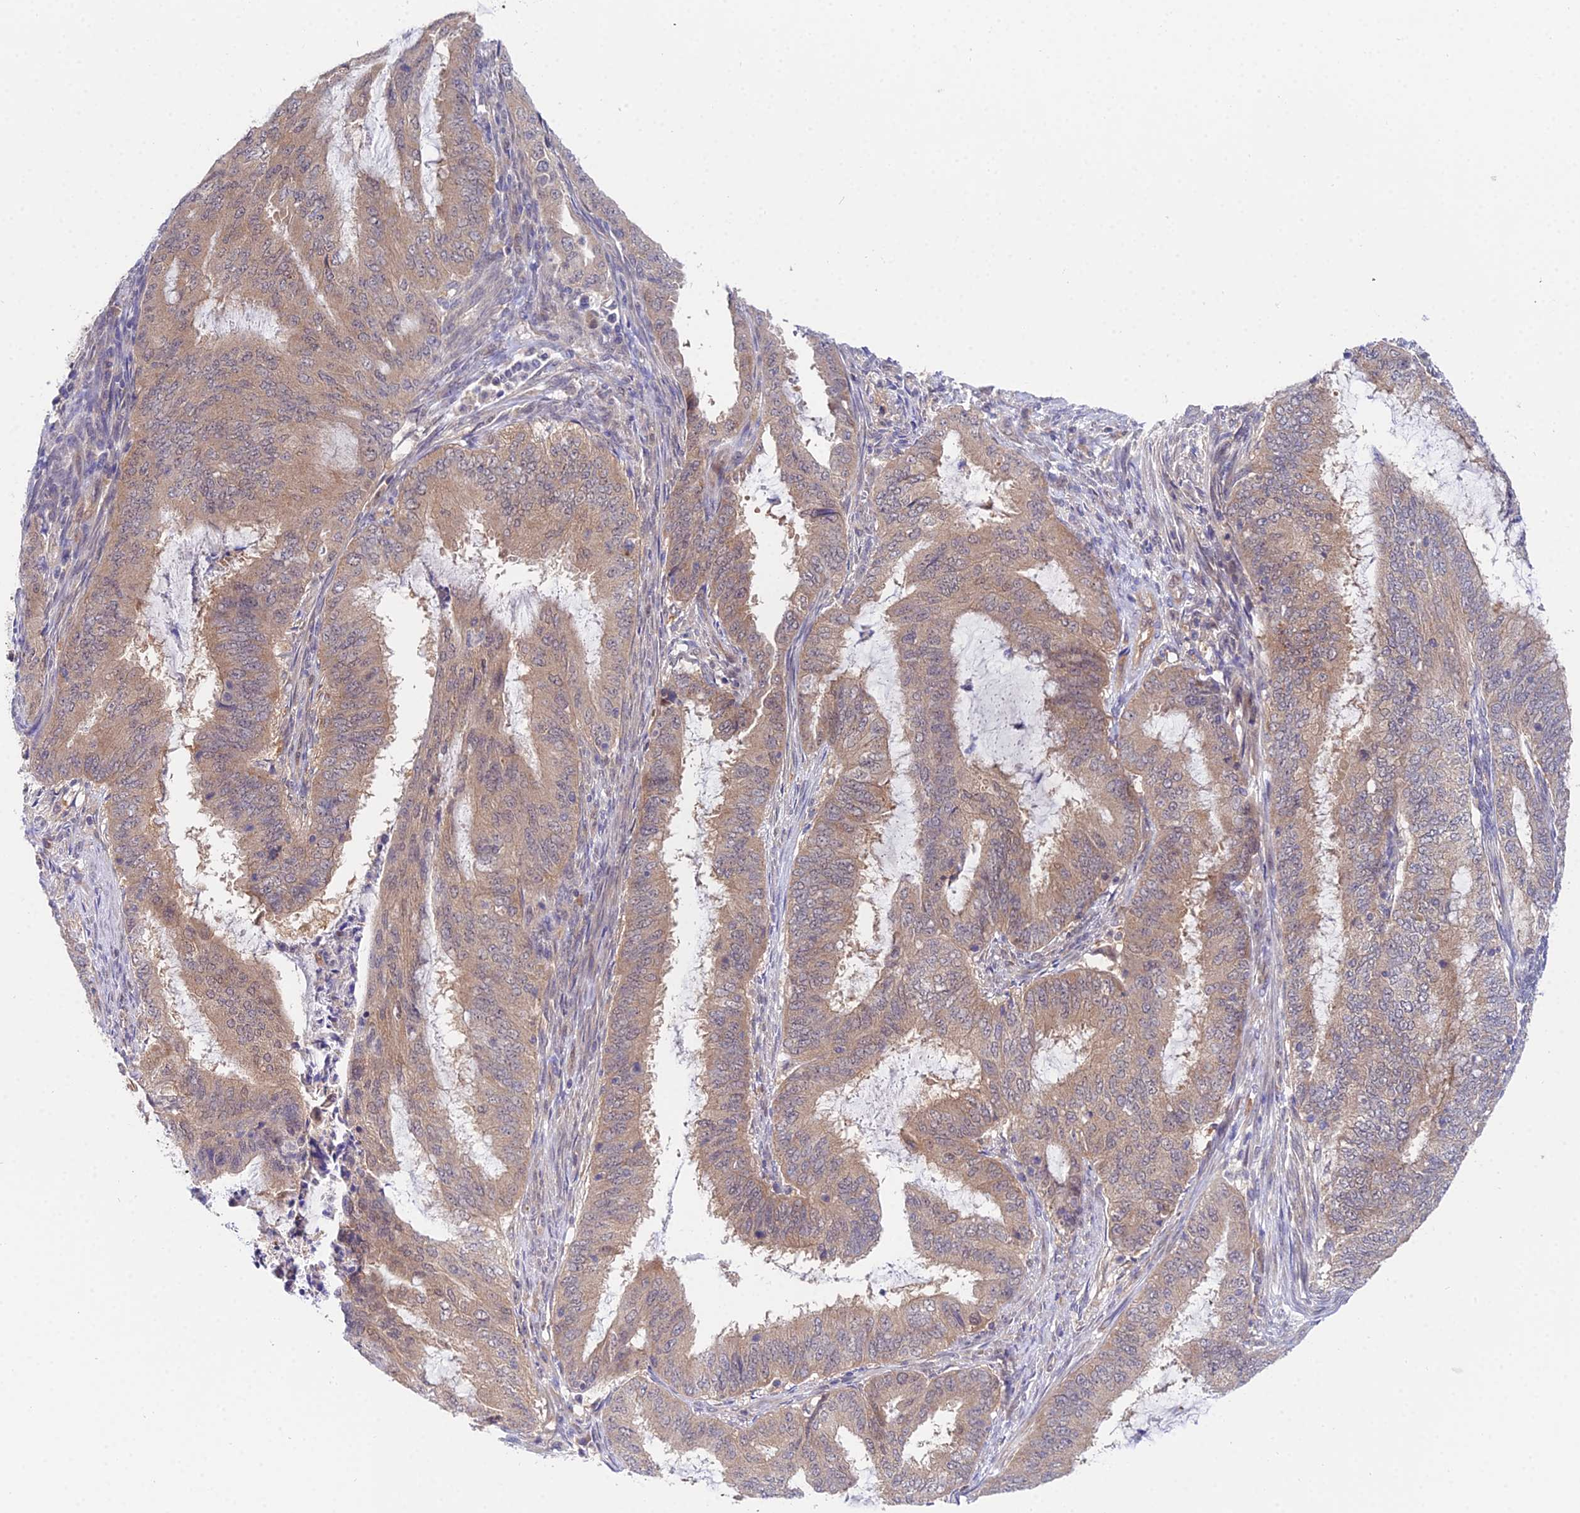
{"staining": {"intensity": "weak", "quantity": ">75%", "location": "cytoplasmic/membranous"}, "tissue": "endometrial cancer", "cell_type": "Tumor cells", "image_type": "cancer", "snomed": [{"axis": "morphology", "description": "Adenocarcinoma, NOS"}, {"axis": "topography", "description": "Endometrium"}], "caption": "Protein staining of adenocarcinoma (endometrial) tissue displays weak cytoplasmic/membranous positivity in approximately >75% of tumor cells.", "gene": "PPP2R2C", "patient": {"sex": "female", "age": 51}}